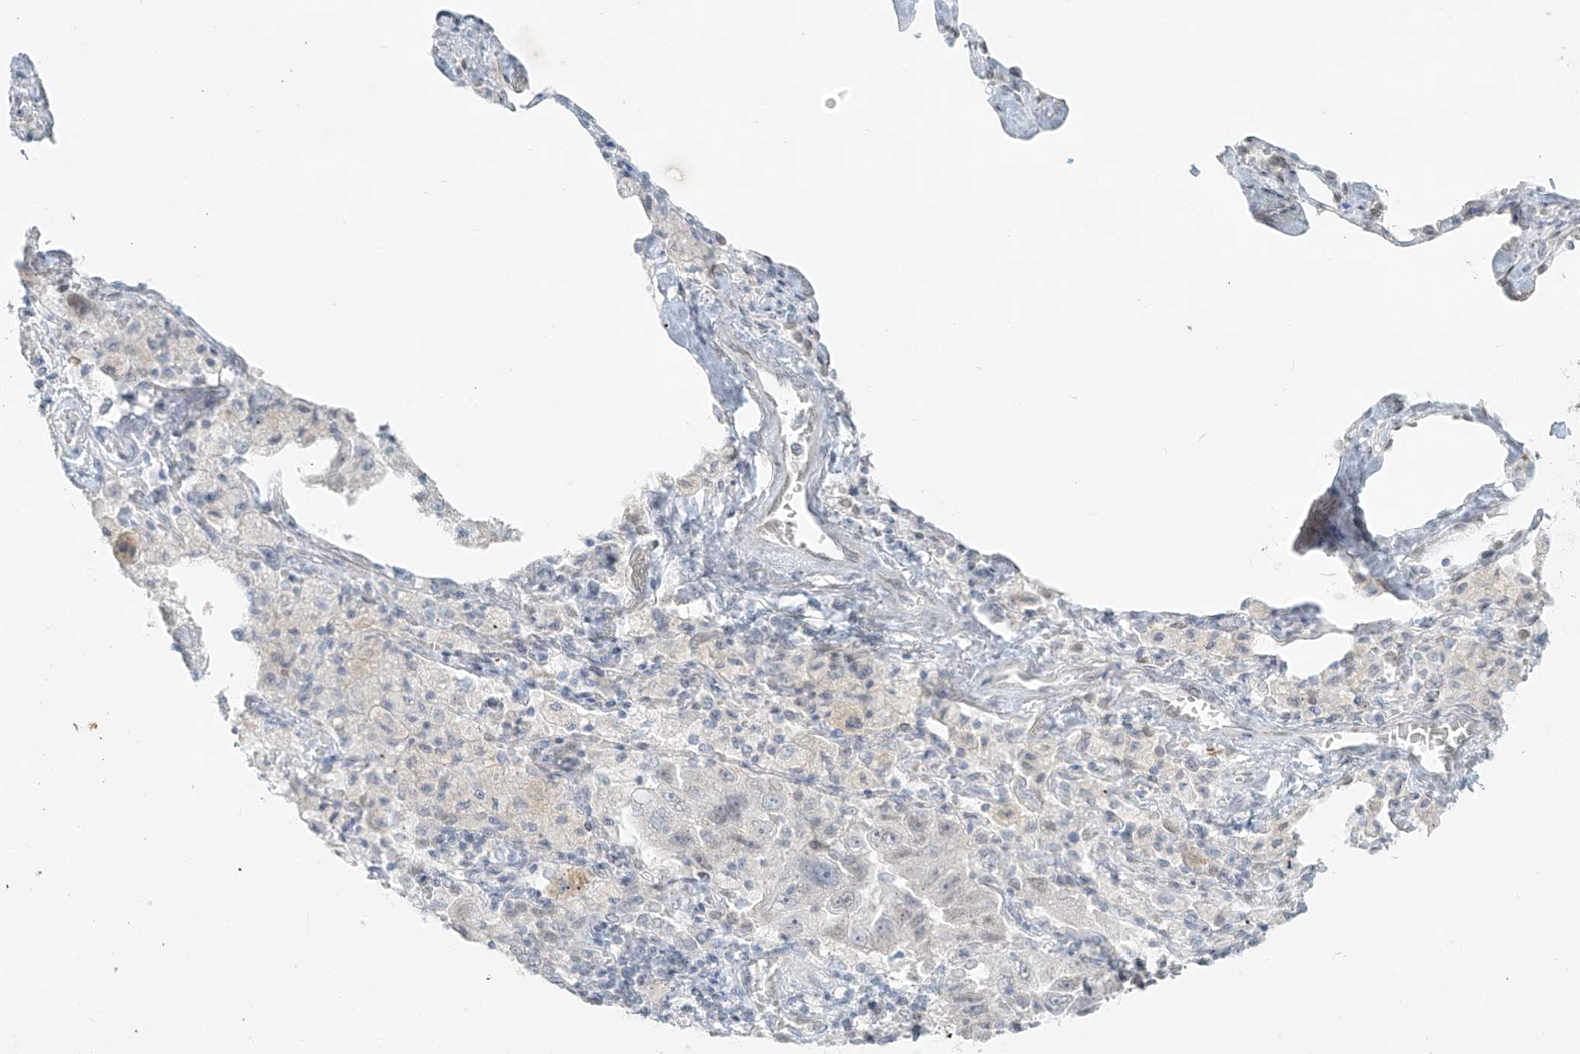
{"staining": {"intensity": "negative", "quantity": "none", "location": "none"}, "tissue": "lung cancer", "cell_type": "Tumor cells", "image_type": "cancer", "snomed": [{"axis": "morphology", "description": "Adenocarcinoma, NOS"}, {"axis": "topography", "description": "Lung"}], "caption": "Immunohistochemistry histopathology image of lung cancer stained for a protein (brown), which reveals no expression in tumor cells.", "gene": "OSBPL7", "patient": {"sex": "female", "age": 51}}